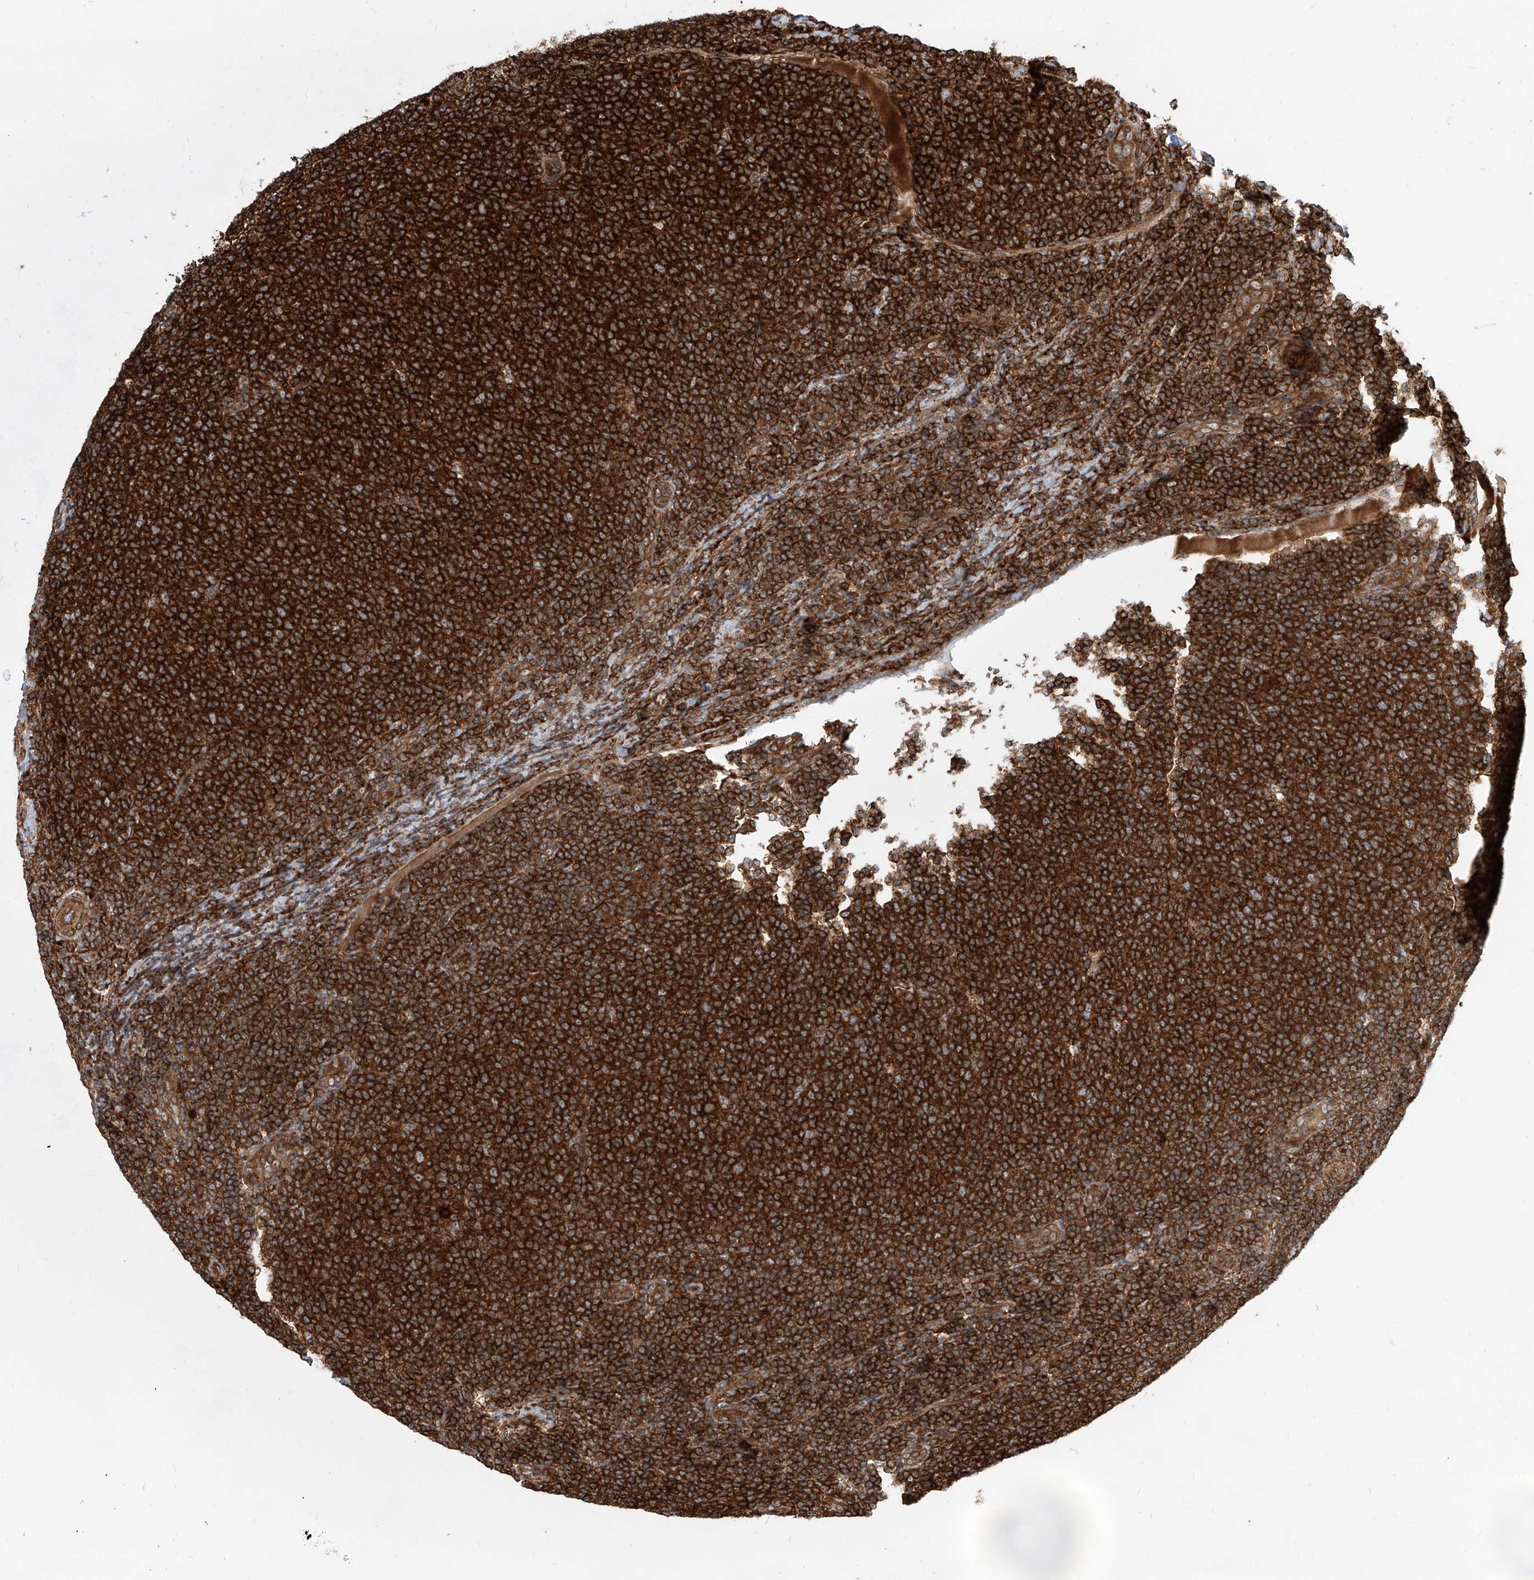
{"staining": {"intensity": "strong", "quantity": ">75%", "location": "cytoplasmic/membranous"}, "tissue": "lymphoma", "cell_type": "Tumor cells", "image_type": "cancer", "snomed": [{"axis": "morphology", "description": "Malignant lymphoma, non-Hodgkin's type, Low grade"}, {"axis": "topography", "description": "Lymph node"}], "caption": "Low-grade malignant lymphoma, non-Hodgkin's type stained with a brown dye shows strong cytoplasmic/membranous positive staining in approximately >75% of tumor cells.", "gene": "MAGED2", "patient": {"sex": "male", "age": 66}}